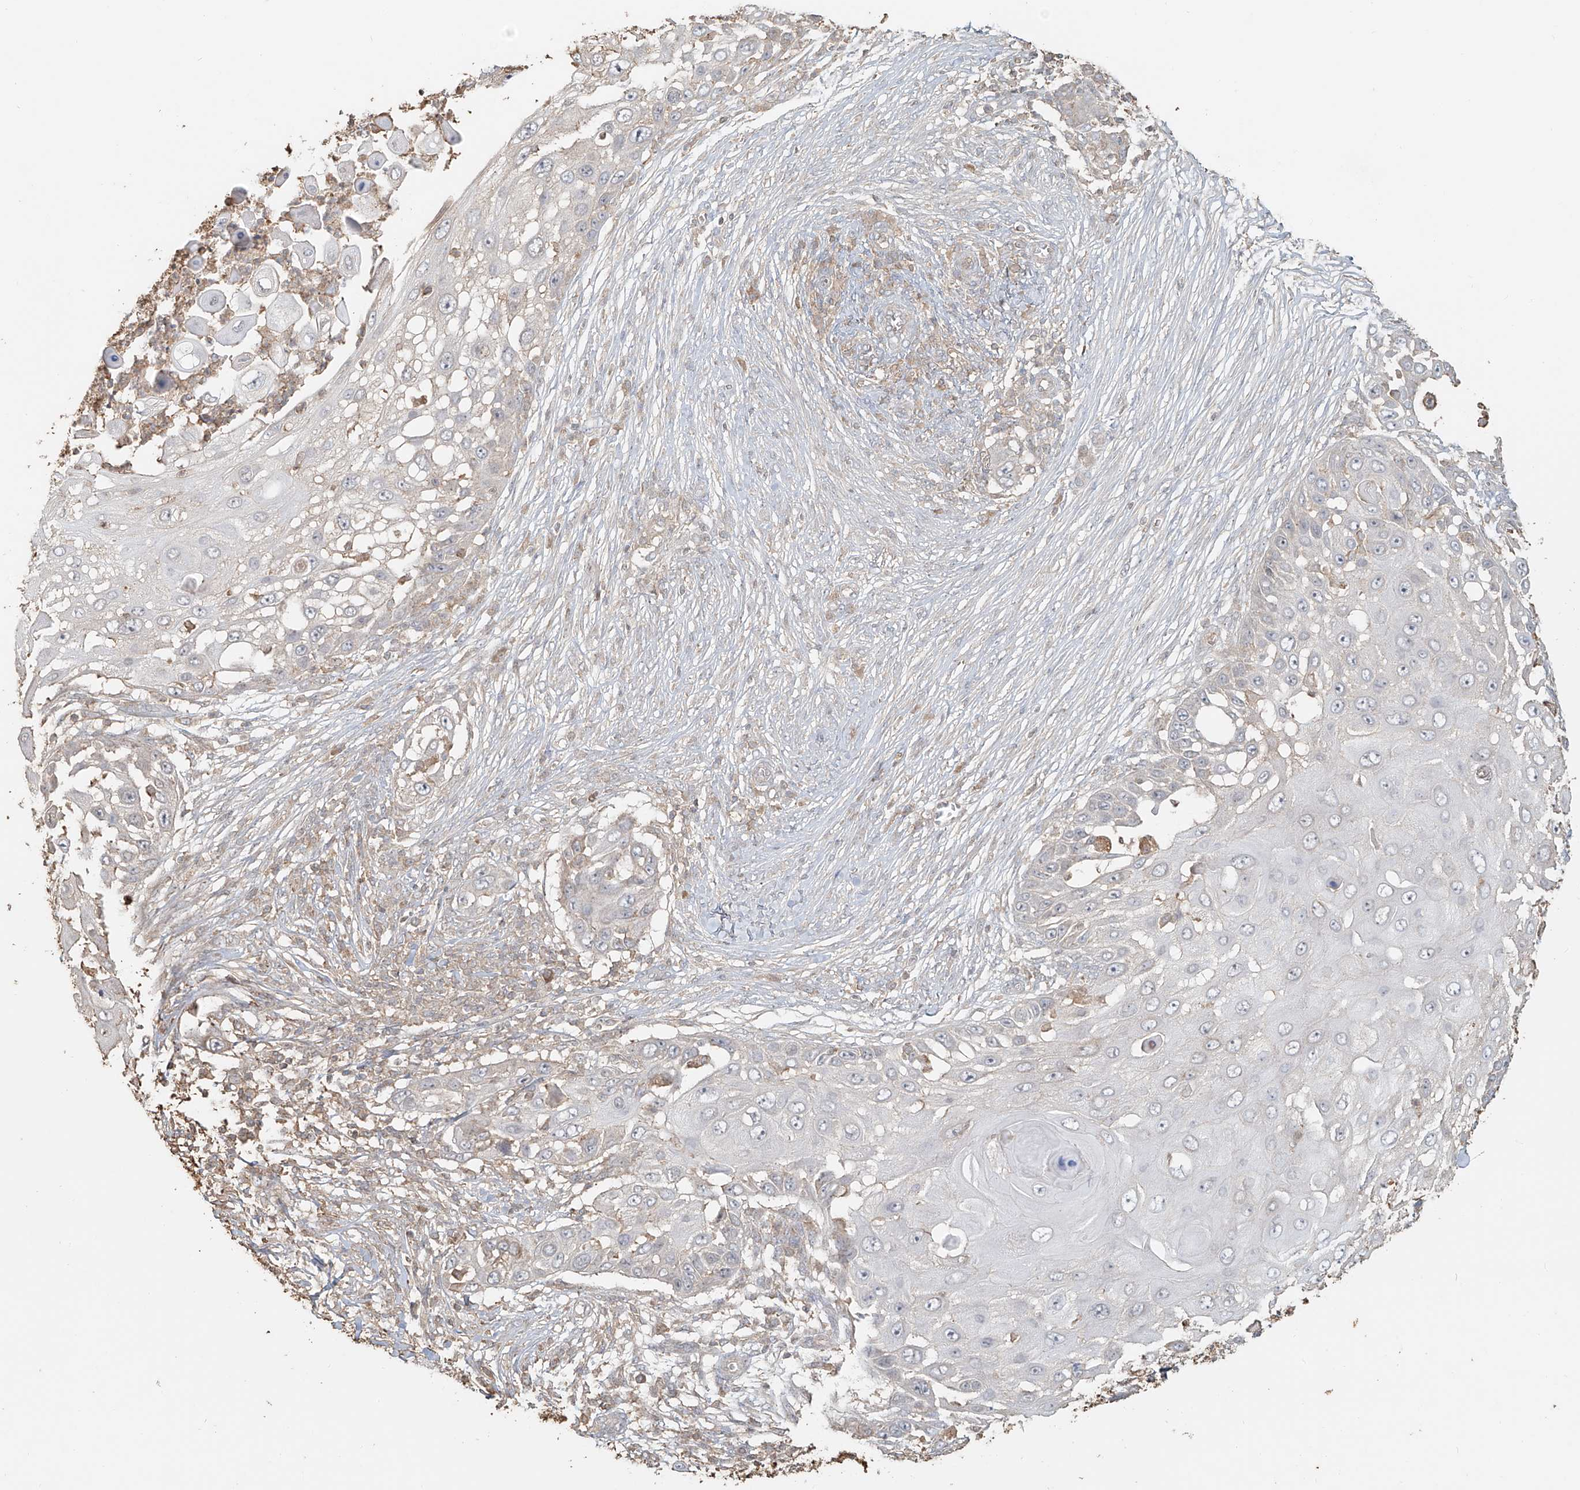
{"staining": {"intensity": "negative", "quantity": "none", "location": "none"}, "tissue": "skin cancer", "cell_type": "Tumor cells", "image_type": "cancer", "snomed": [{"axis": "morphology", "description": "Squamous cell carcinoma, NOS"}, {"axis": "topography", "description": "Skin"}], "caption": "Squamous cell carcinoma (skin) stained for a protein using IHC displays no positivity tumor cells.", "gene": "NPHS1", "patient": {"sex": "female", "age": 44}}